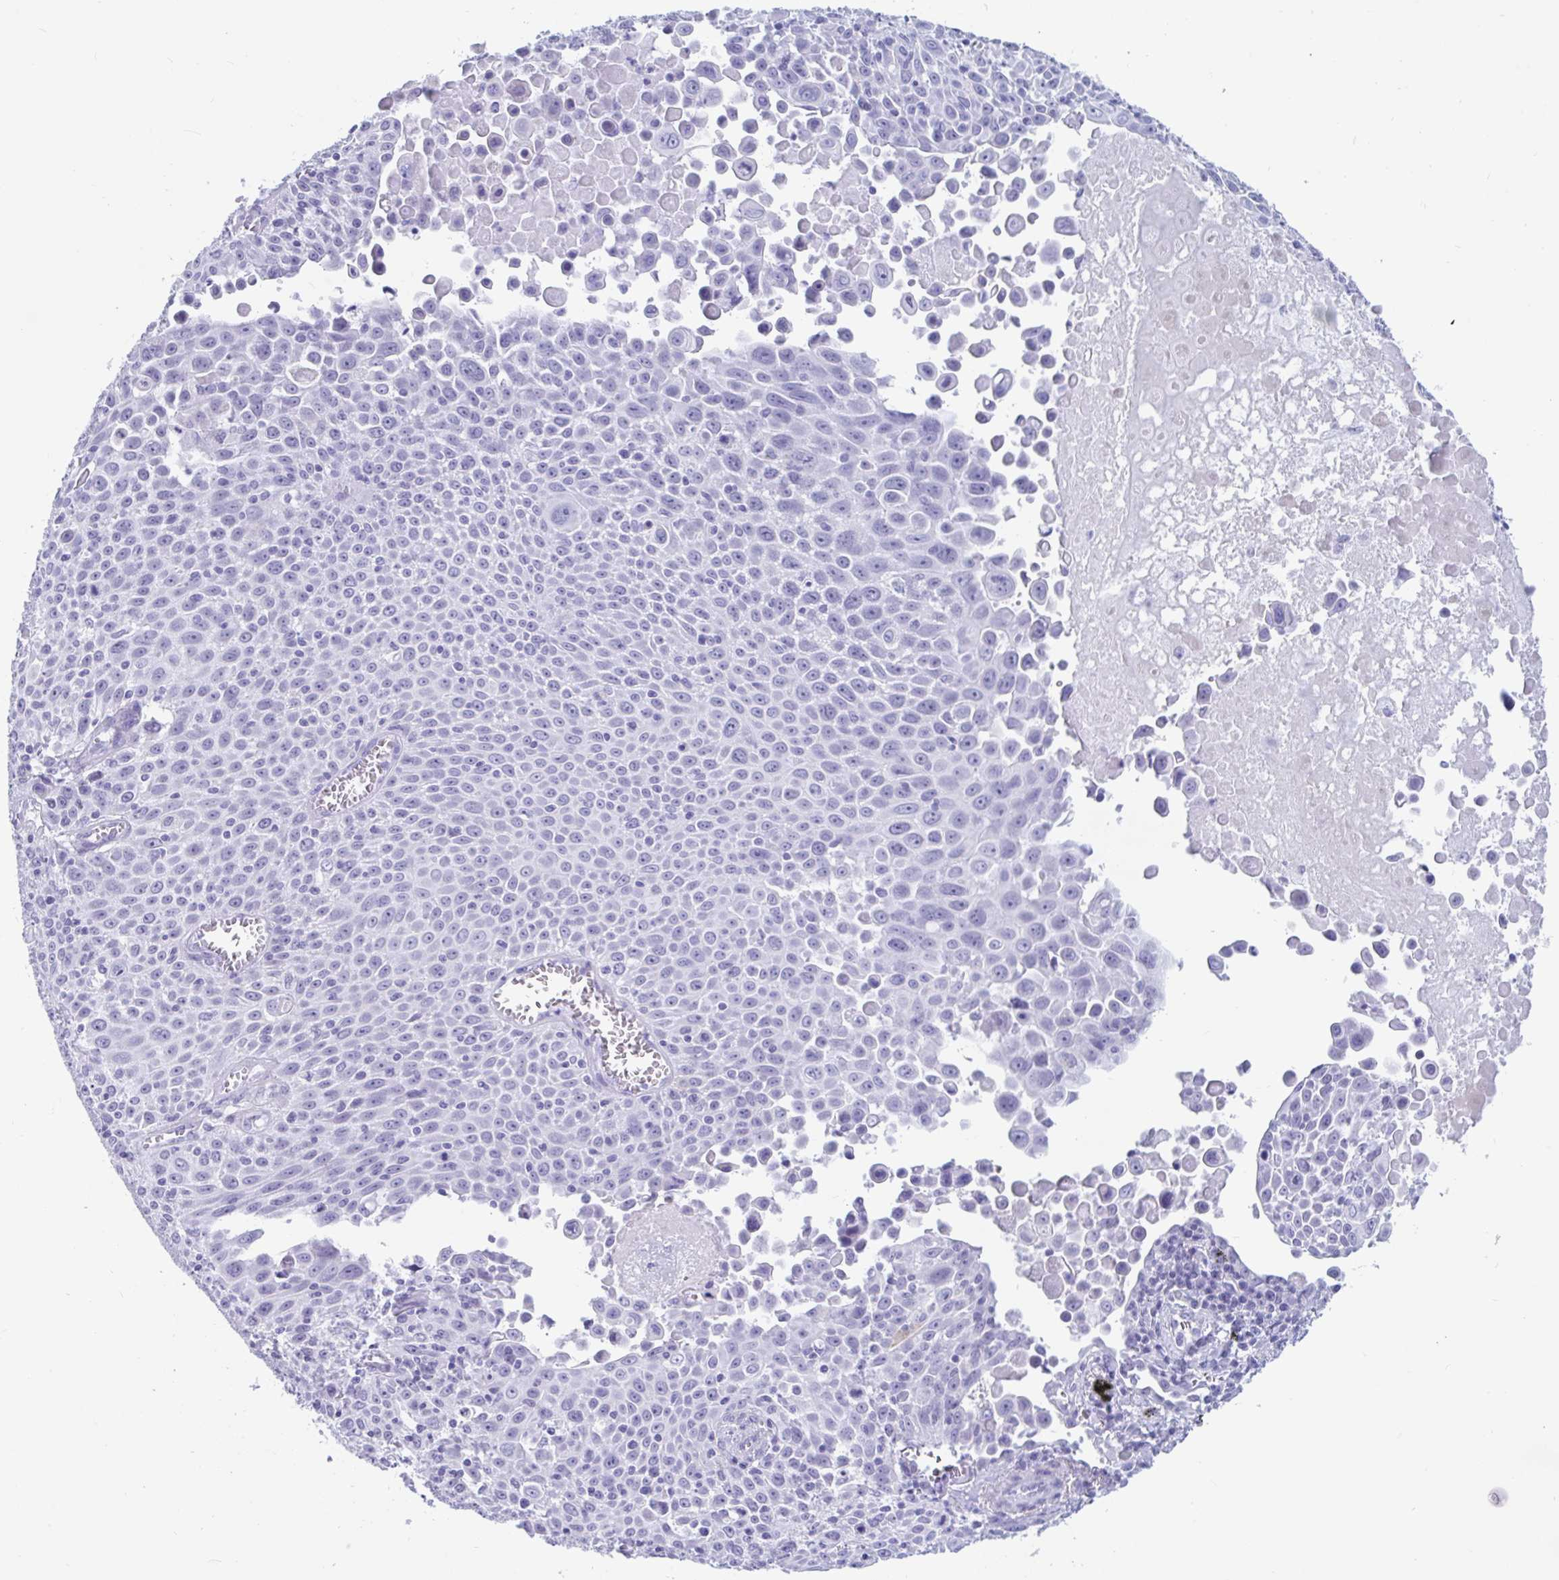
{"staining": {"intensity": "negative", "quantity": "none", "location": "none"}, "tissue": "lung cancer", "cell_type": "Tumor cells", "image_type": "cancer", "snomed": [{"axis": "morphology", "description": "Squamous cell carcinoma, NOS"}, {"axis": "morphology", "description": "Squamous cell carcinoma, metastatic, NOS"}, {"axis": "topography", "description": "Lymph node"}, {"axis": "topography", "description": "Lung"}], "caption": "High magnification brightfield microscopy of lung cancer (metastatic squamous cell carcinoma) stained with DAB (brown) and counterstained with hematoxylin (blue): tumor cells show no significant staining.", "gene": "GKN2", "patient": {"sex": "female", "age": 62}}